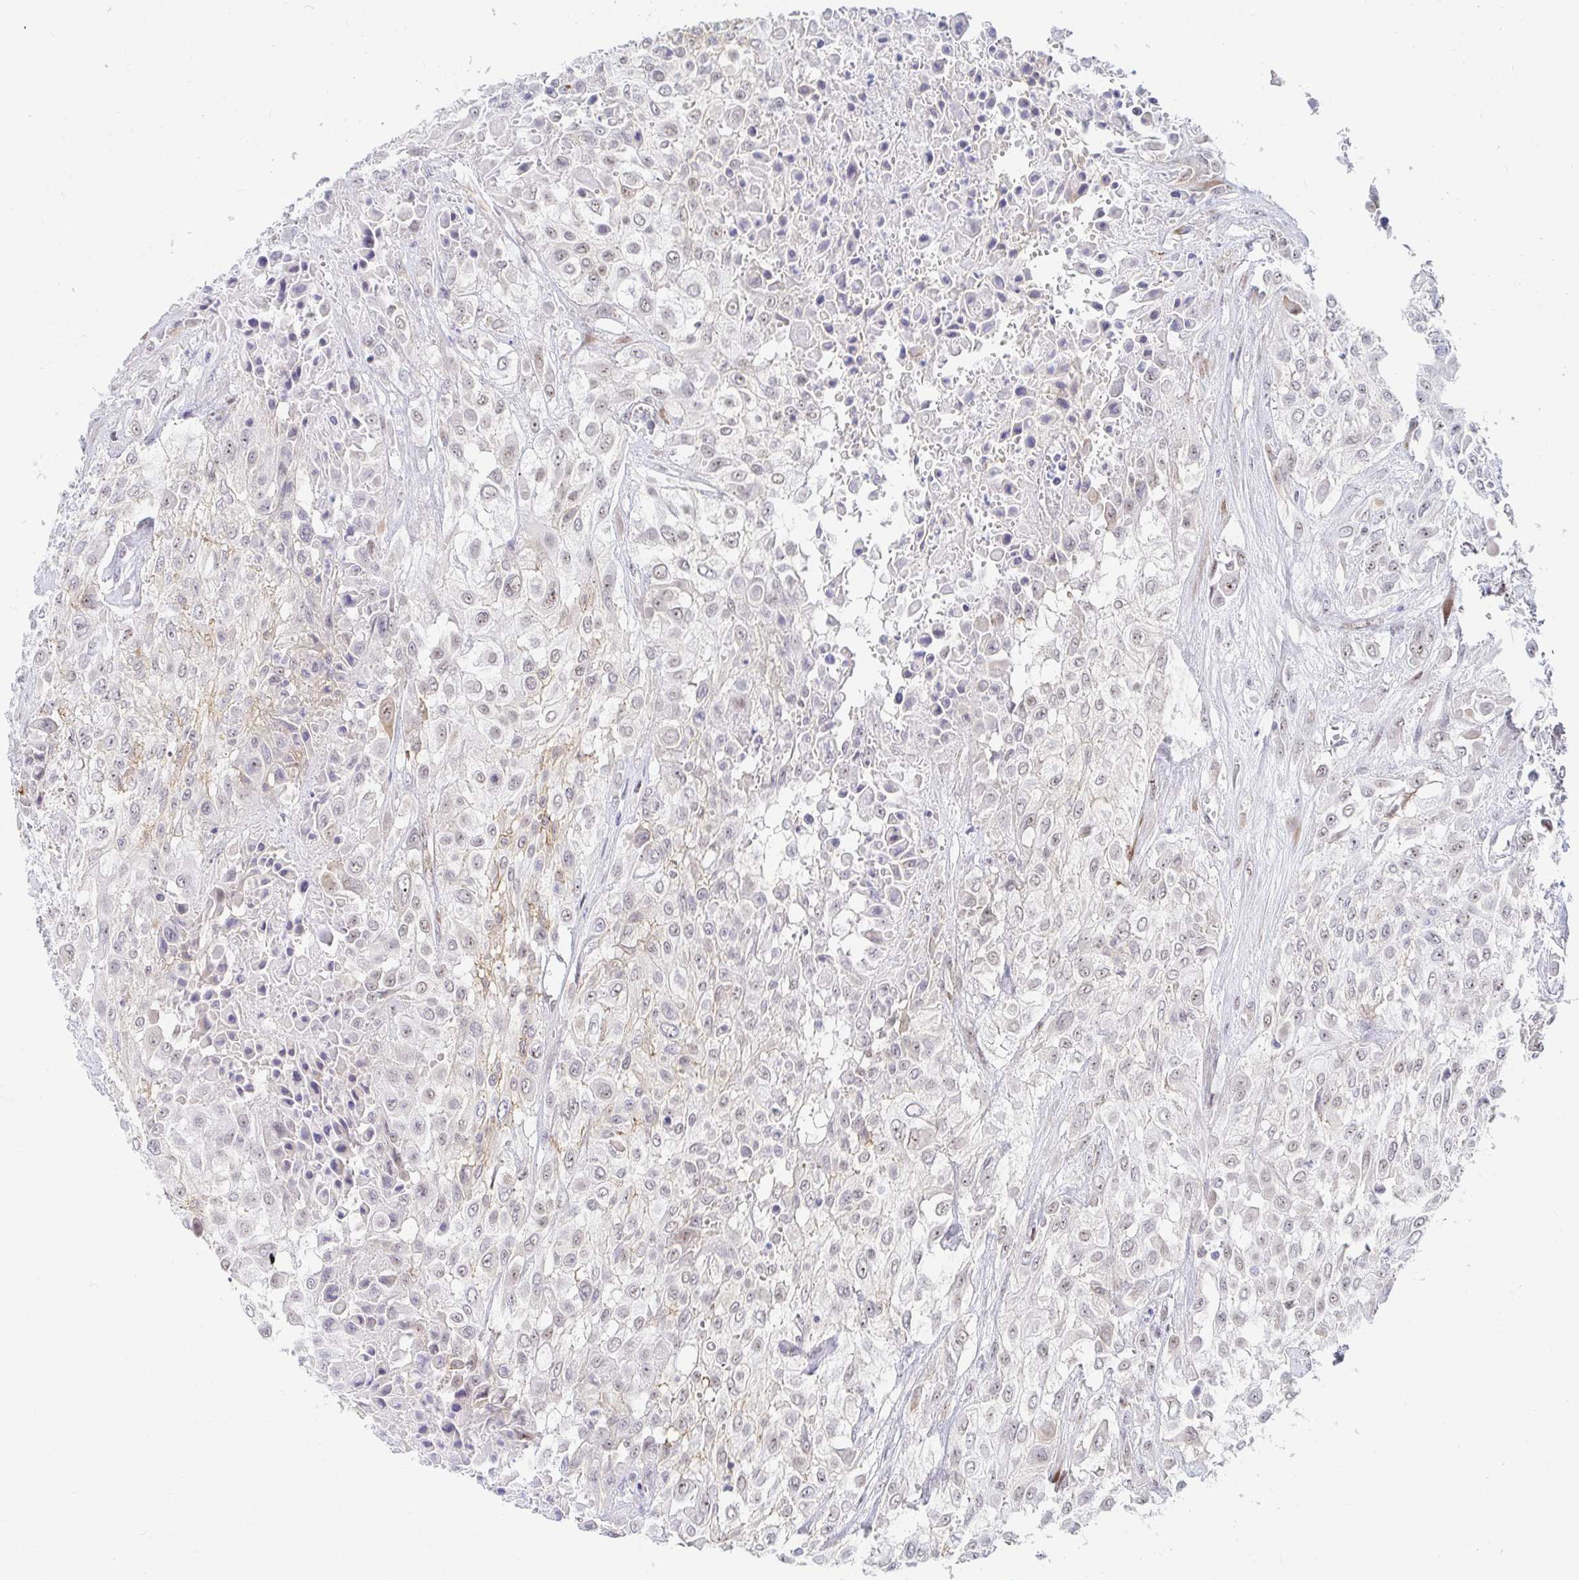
{"staining": {"intensity": "weak", "quantity": "<25%", "location": "cytoplasmic/membranous"}, "tissue": "urothelial cancer", "cell_type": "Tumor cells", "image_type": "cancer", "snomed": [{"axis": "morphology", "description": "Urothelial carcinoma, High grade"}, {"axis": "topography", "description": "Urinary bladder"}], "caption": "This is an immunohistochemistry image of human urothelial cancer. There is no staining in tumor cells.", "gene": "COL28A1", "patient": {"sex": "male", "age": 57}}